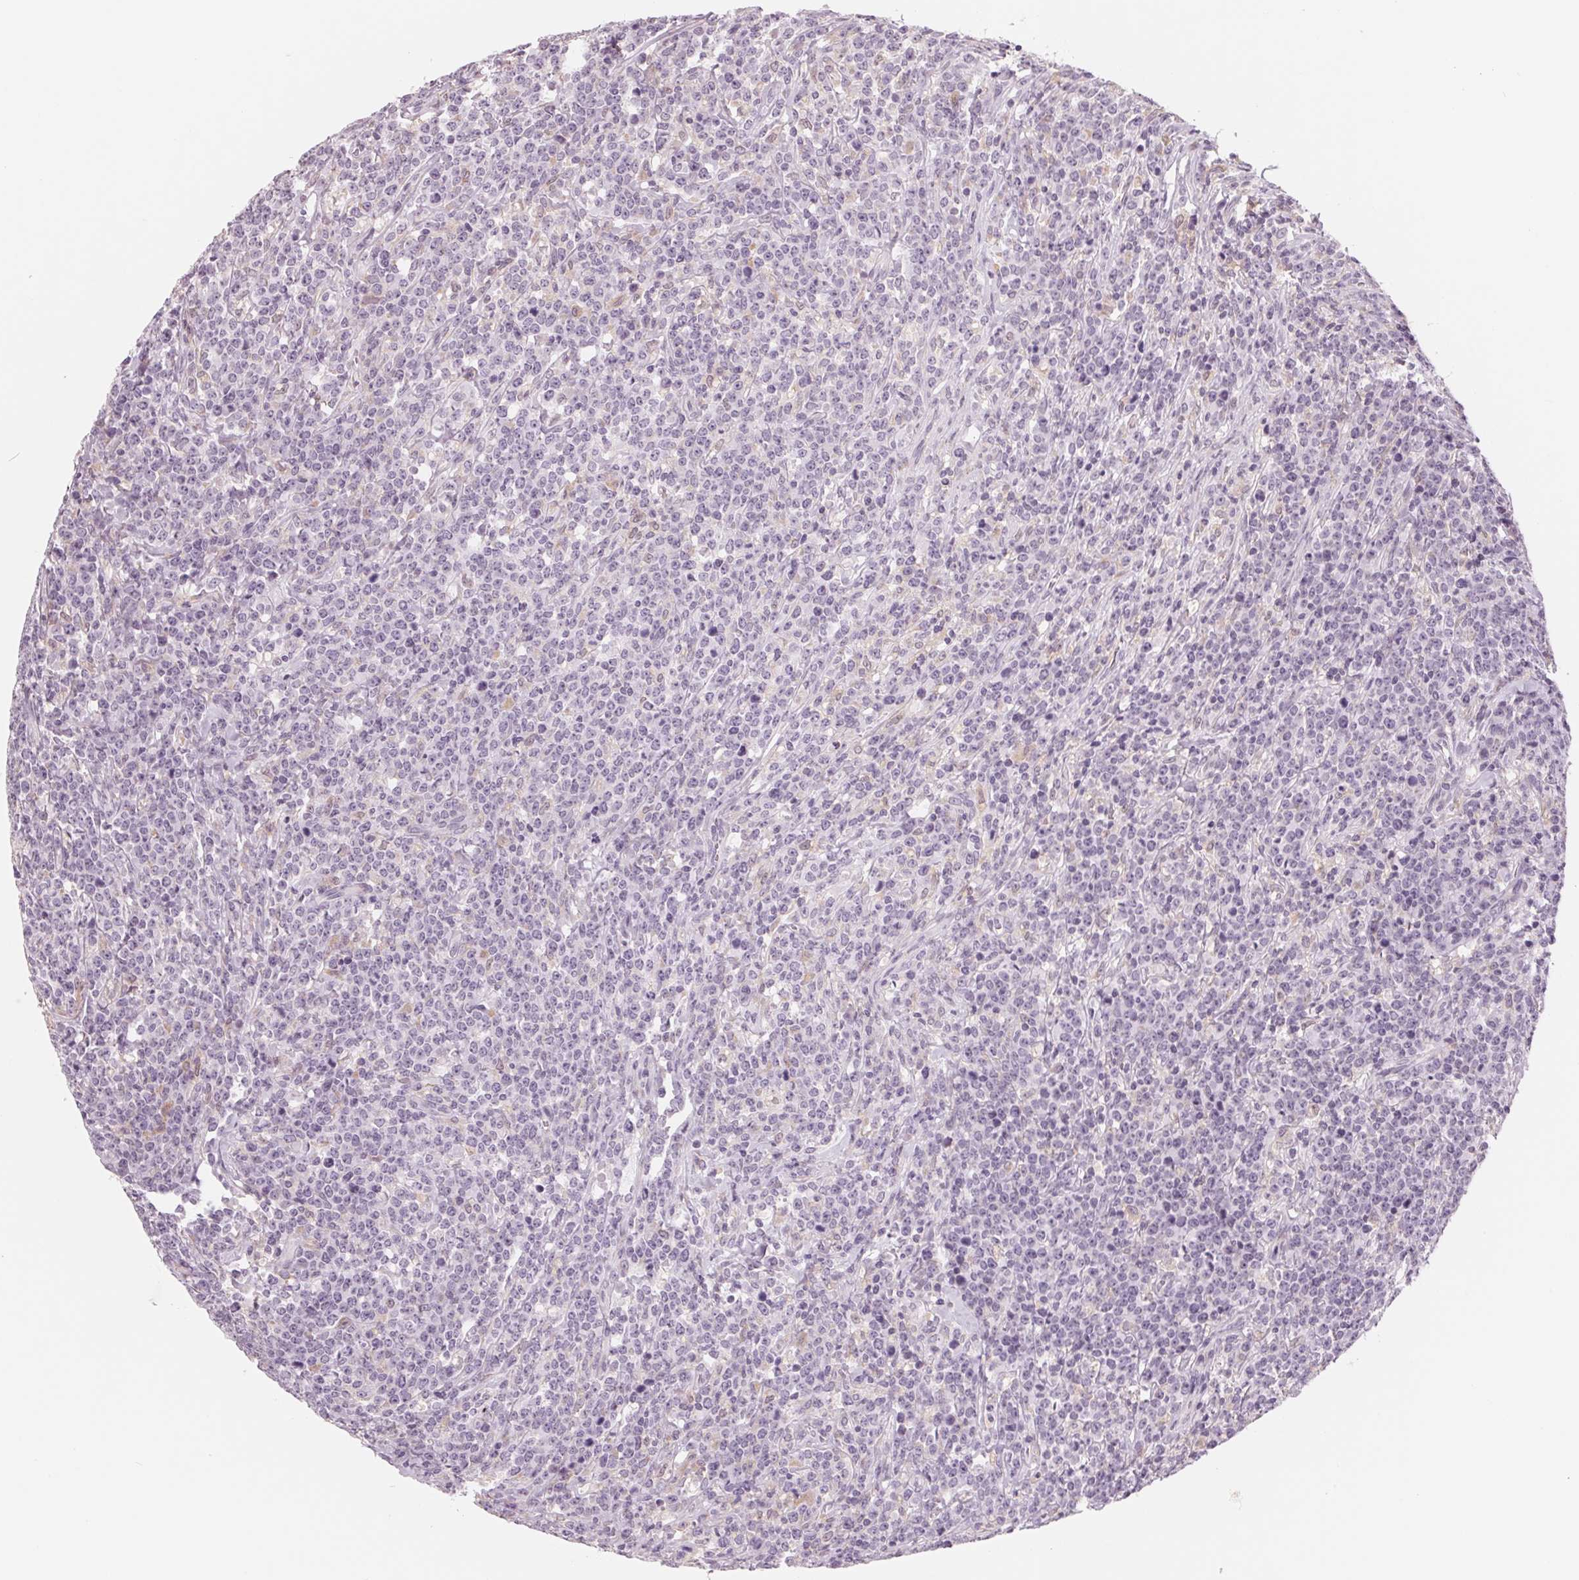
{"staining": {"intensity": "negative", "quantity": "none", "location": "none"}, "tissue": "lymphoma", "cell_type": "Tumor cells", "image_type": "cancer", "snomed": [{"axis": "morphology", "description": "Malignant lymphoma, non-Hodgkin's type, High grade"}, {"axis": "topography", "description": "Small intestine"}], "caption": "IHC image of neoplastic tissue: human malignant lymphoma, non-Hodgkin's type (high-grade) stained with DAB (3,3'-diaminobenzidine) shows no significant protein positivity in tumor cells. Brightfield microscopy of immunohistochemistry stained with DAB (brown) and hematoxylin (blue), captured at high magnification.", "gene": "IL9R", "patient": {"sex": "female", "age": 56}}